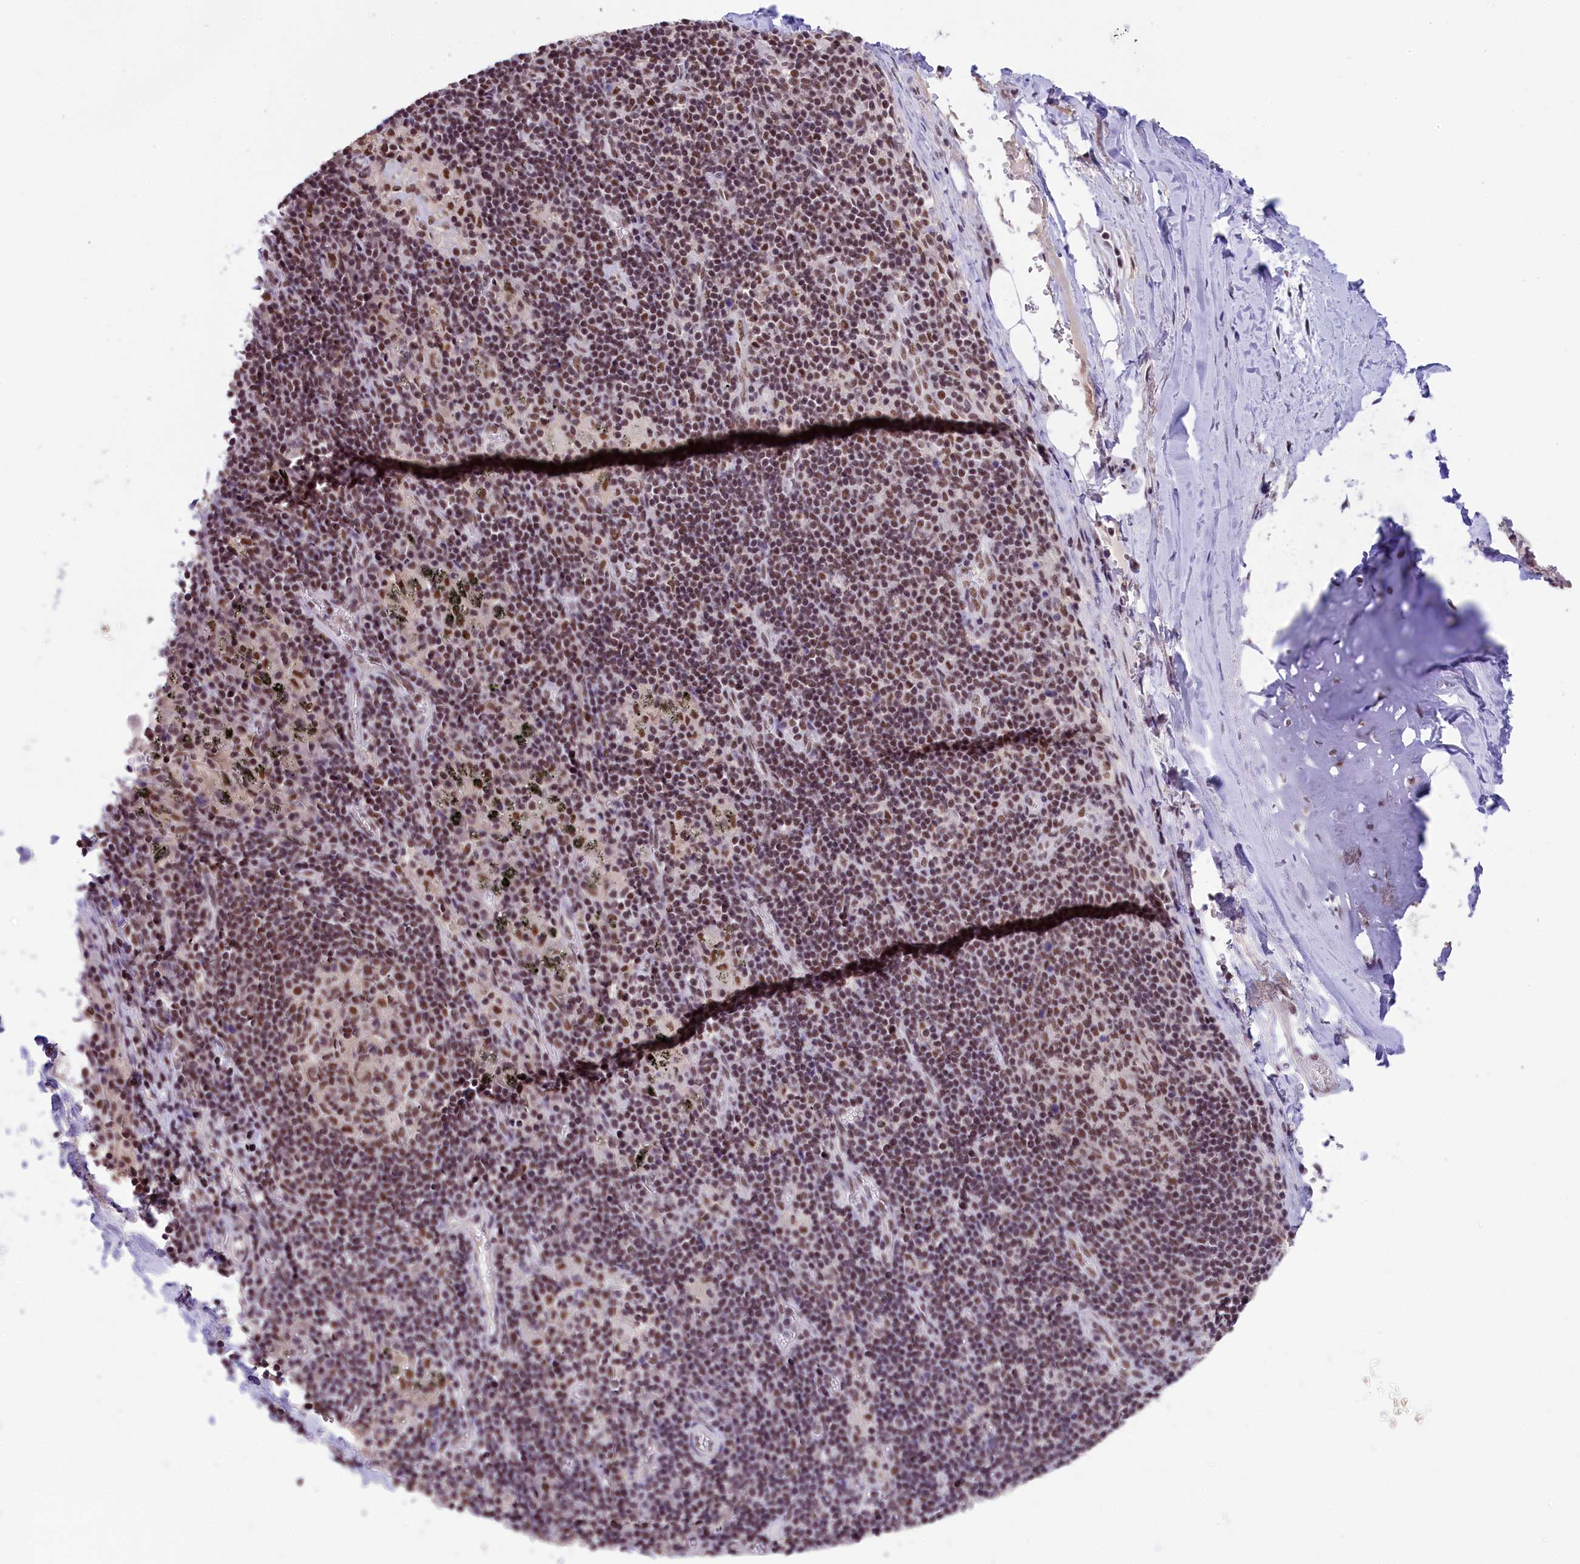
{"staining": {"intensity": "negative", "quantity": "none", "location": "none"}, "tissue": "adipose tissue", "cell_type": "Adipocytes", "image_type": "normal", "snomed": [{"axis": "morphology", "description": "Normal tissue, NOS"}, {"axis": "topography", "description": "Lymph node"}, {"axis": "topography", "description": "Cartilage tissue"}, {"axis": "topography", "description": "Bronchus"}], "caption": "Immunohistochemical staining of benign human adipose tissue shows no significant expression in adipocytes.", "gene": "ZC3H4", "patient": {"sex": "male", "age": 63}}